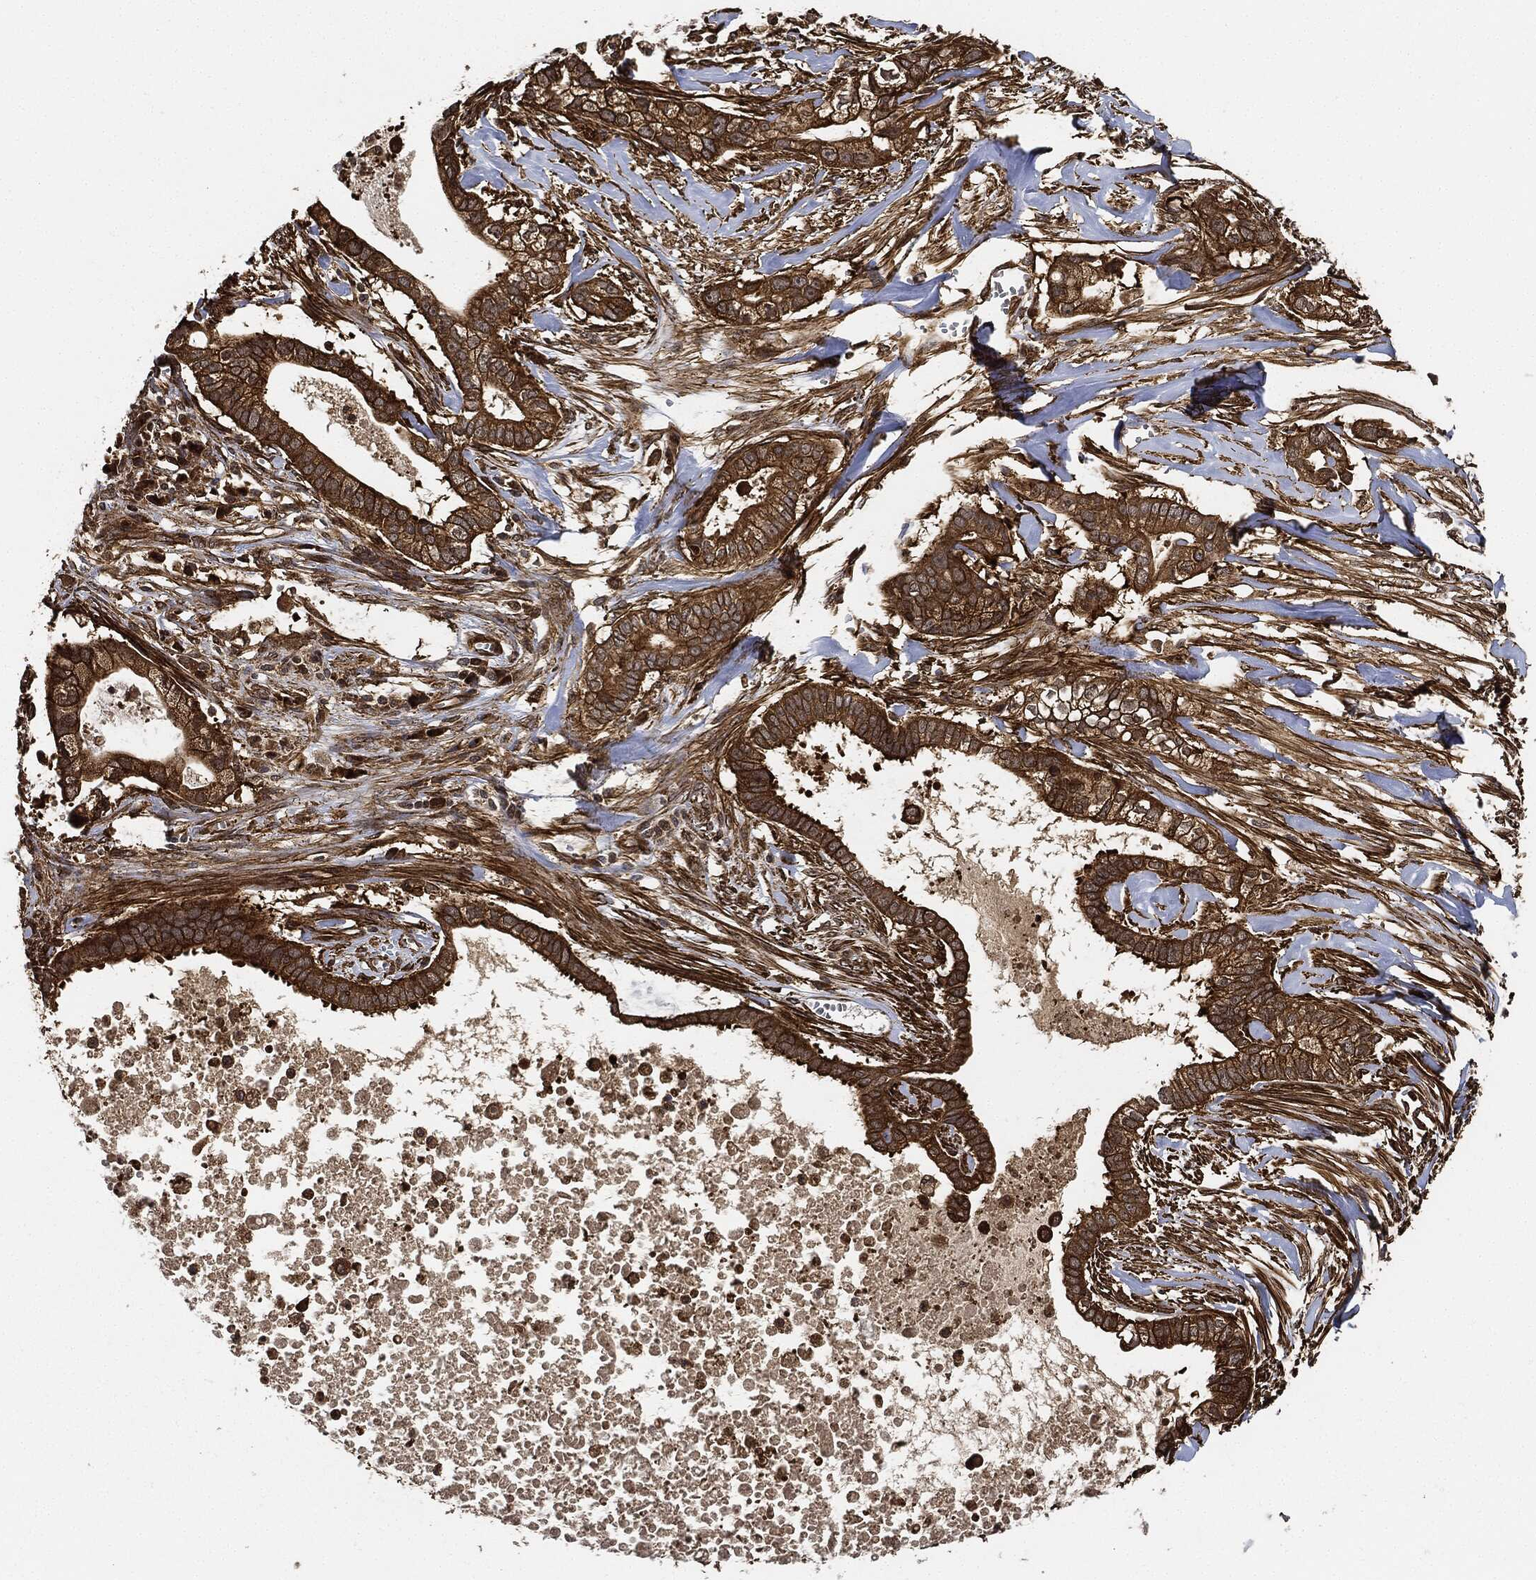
{"staining": {"intensity": "strong", "quantity": ">75%", "location": "cytoplasmic/membranous"}, "tissue": "pancreatic cancer", "cell_type": "Tumor cells", "image_type": "cancer", "snomed": [{"axis": "morphology", "description": "Adenocarcinoma, NOS"}, {"axis": "topography", "description": "Pancreas"}], "caption": "About >75% of tumor cells in human pancreatic cancer exhibit strong cytoplasmic/membranous protein staining as visualized by brown immunohistochemical staining.", "gene": "CEP290", "patient": {"sex": "male", "age": 61}}